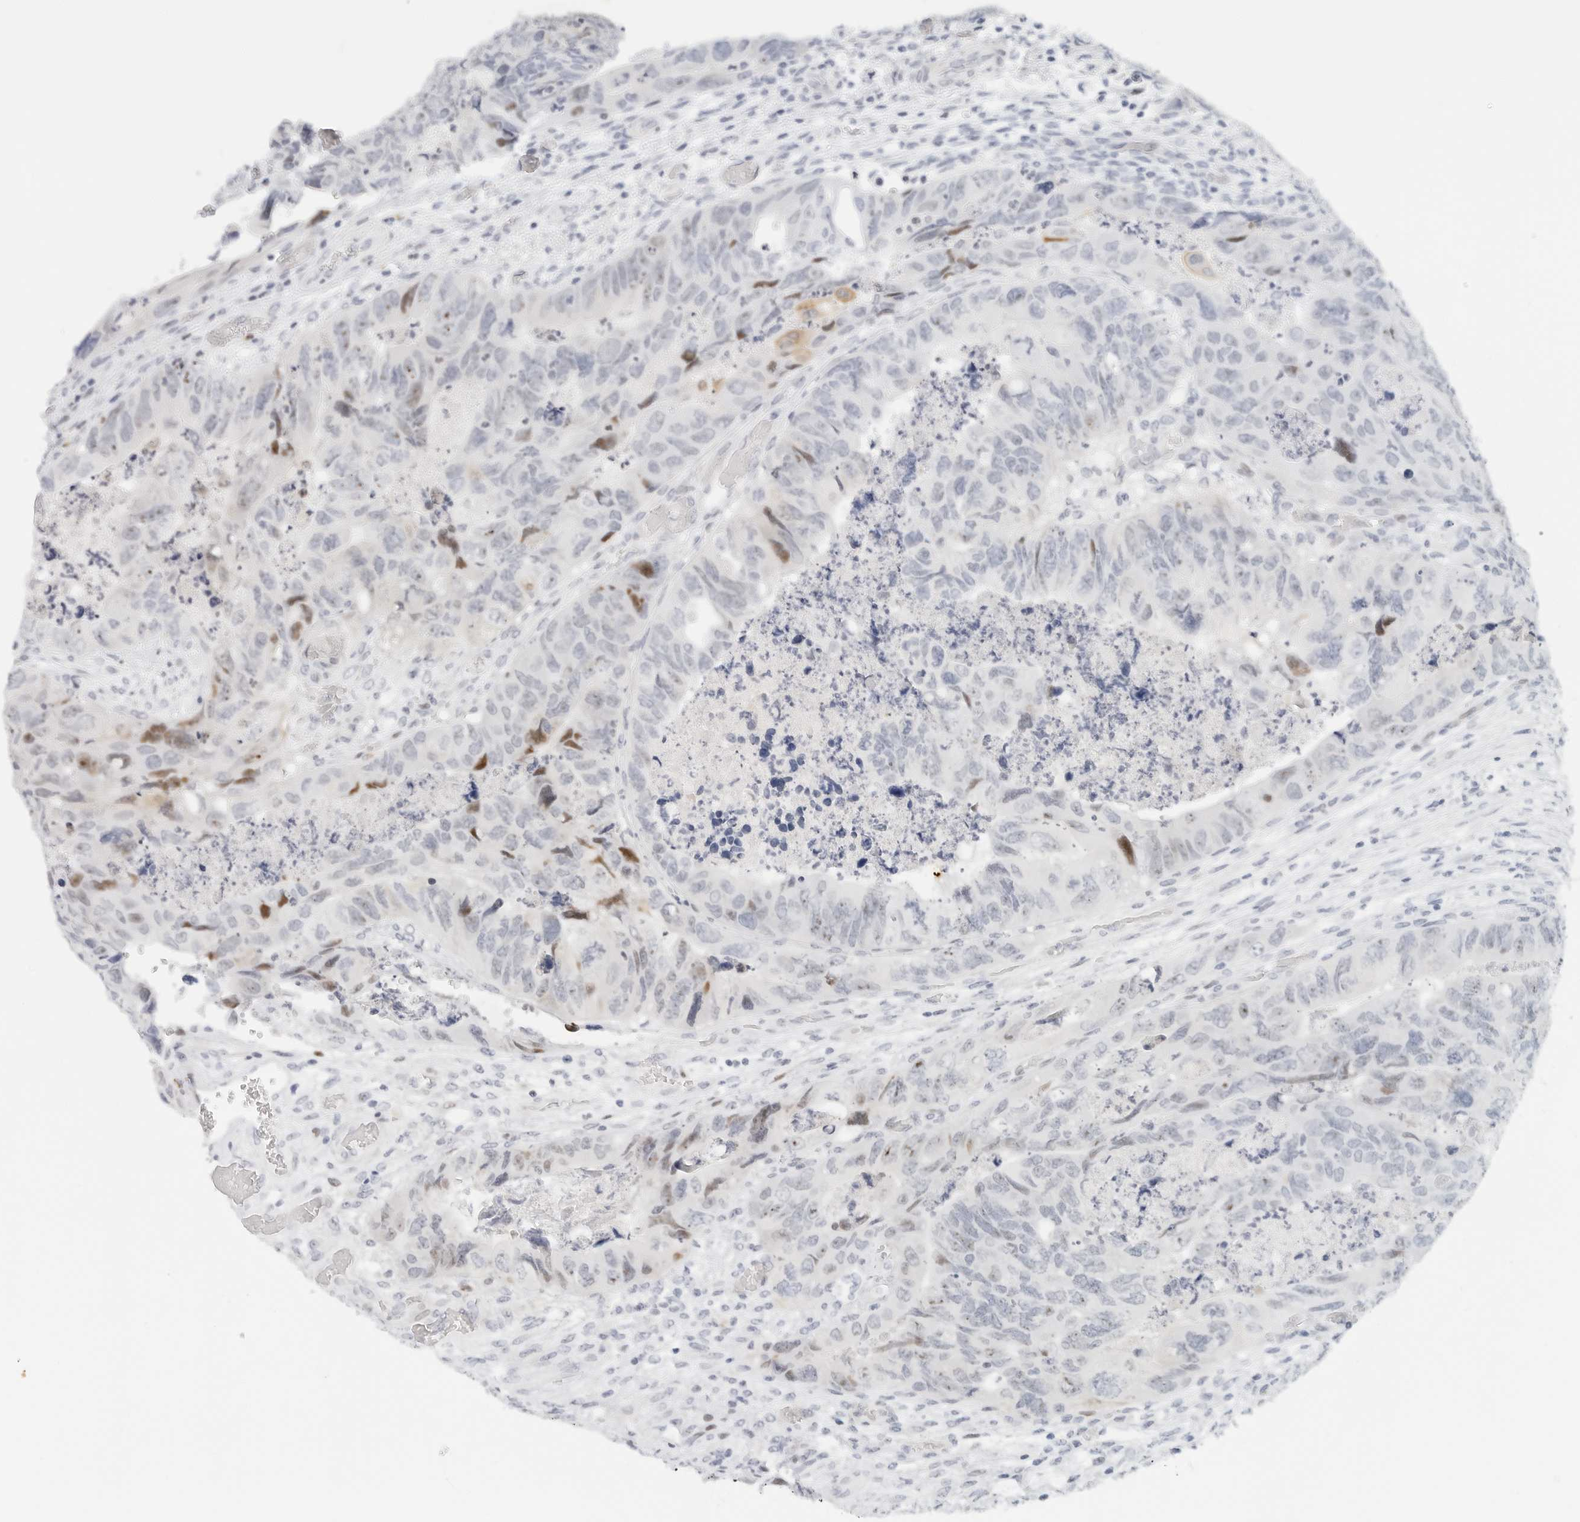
{"staining": {"intensity": "moderate", "quantity": "<25%", "location": "nuclear"}, "tissue": "colorectal cancer", "cell_type": "Tumor cells", "image_type": "cancer", "snomed": [{"axis": "morphology", "description": "Adenocarcinoma, NOS"}, {"axis": "topography", "description": "Rectum"}], "caption": "A high-resolution histopathology image shows IHC staining of colorectal cancer, which shows moderate nuclear expression in approximately <25% of tumor cells.", "gene": "NTMT2", "patient": {"sex": "male", "age": 63}}